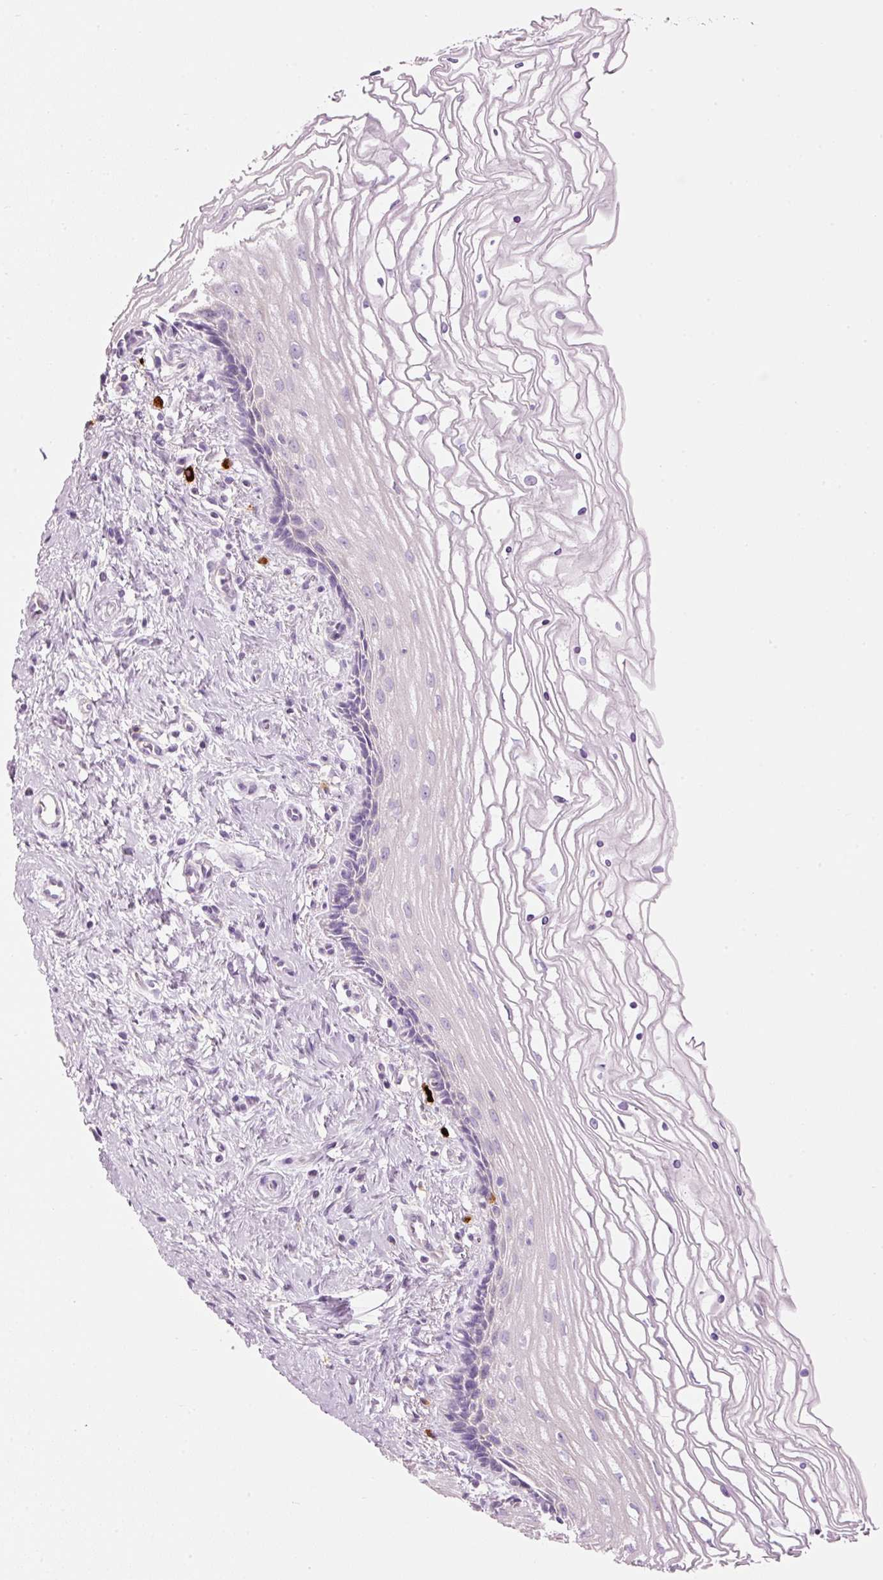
{"staining": {"intensity": "negative", "quantity": "none", "location": "none"}, "tissue": "cervix", "cell_type": "Glandular cells", "image_type": "normal", "snomed": [{"axis": "morphology", "description": "Normal tissue, NOS"}, {"axis": "topography", "description": "Cervix"}], "caption": "Cervix was stained to show a protein in brown. There is no significant expression in glandular cells. The staining was performed using DAB (3,3'-diaminobenzidine) to visualize the protein expression in brown, while the nuclei were stained in blue with hematoxylin (Magnification: 20x).", "gene": "CMA1", "patient": {"sex": "female", "age": 47}}